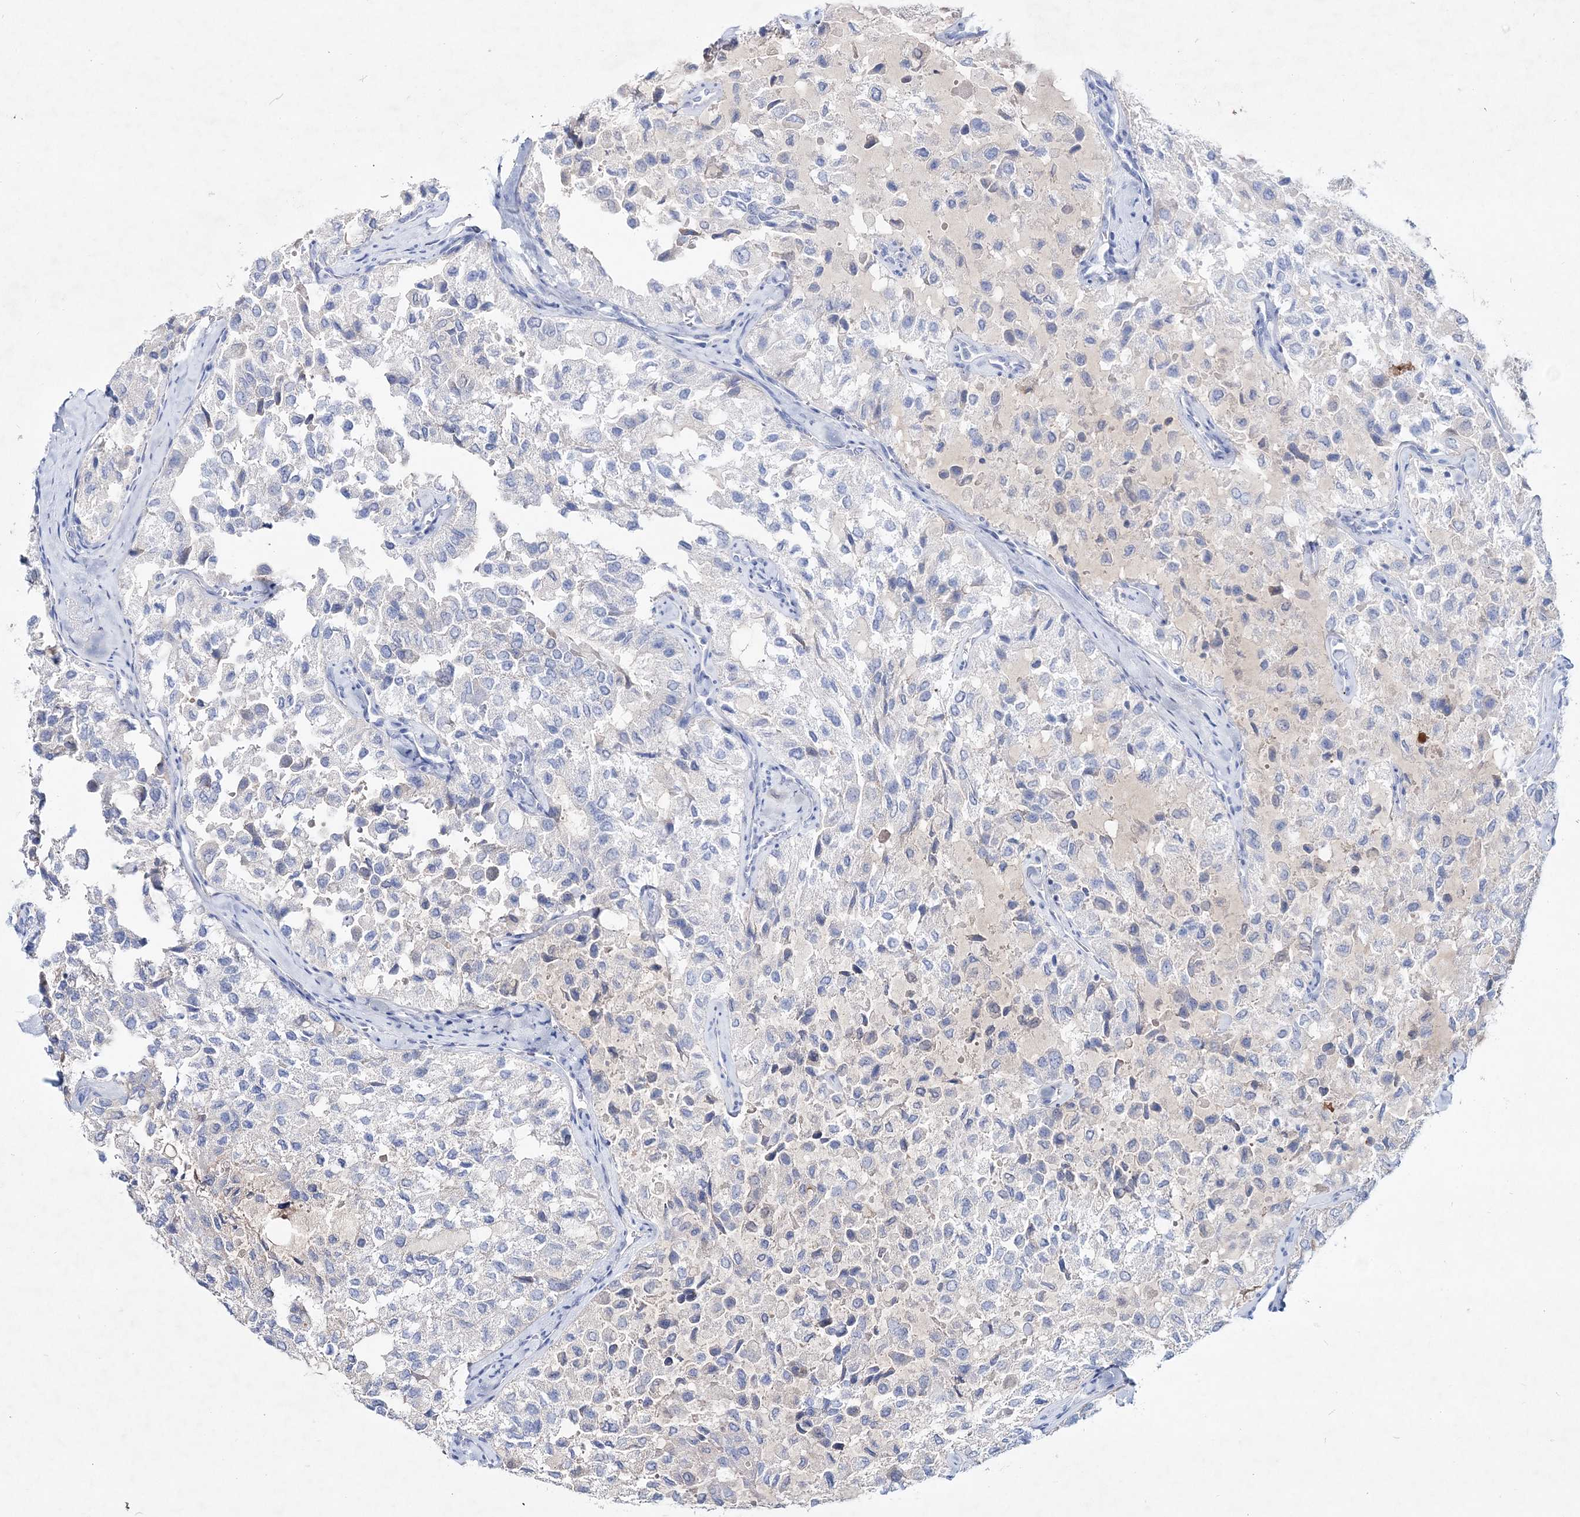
{"staining": {"intensity": "negative", "quantity": "none", "location": "none"}, "tissue": "thyroid cancer", "cell_type": "Tumor cells", "image_type": "cancer", "snomed": [{"axis": "morphology", "description": "Follicular adenoma carcinoma, NOS"}, {"axis": "topography", "description": "Thyroid gland"}], "caption": "An immunohistochemistry image of follicular adenoma carcinoma (thyroid) is shown. There is no staining in tumor cells of follicular adenoma carcinoma (thyroid).", "gene": "SPINK7", "patient": {"sex": "male", "age": 75}}